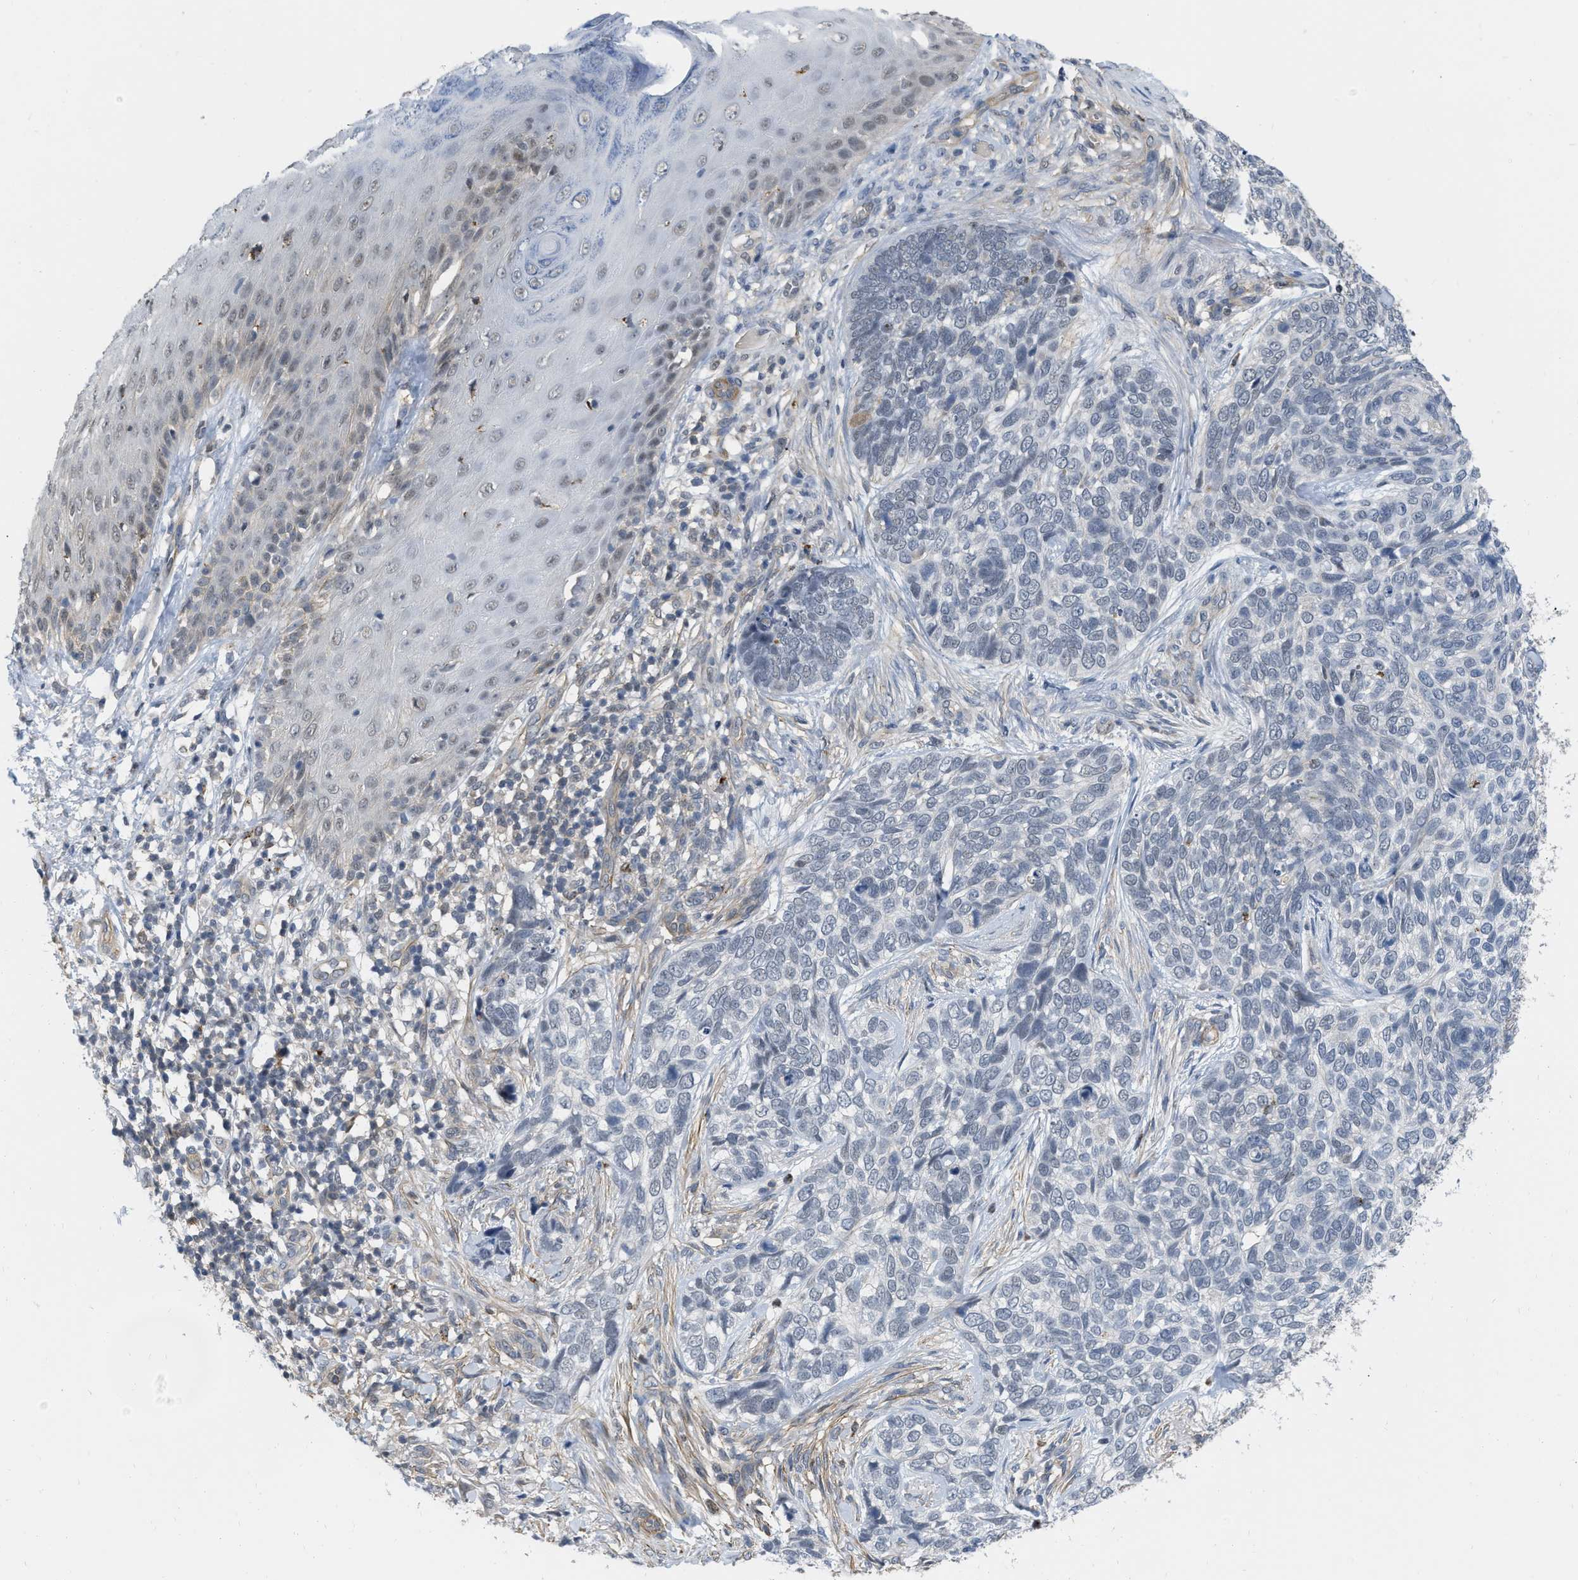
{"staining": {"intensity": "negative", "quantity": "none", "location": "none"}, "tissue": "skin cancer", "cell_type": "Tumor cells", "image_type": "cancer", "snomed": [{"axis": "morphology", "description": "Basal cell carcinoma"}, {"axis": "topography", "description": "Skin"}], "caption": "Tumor cells show no significant protein staining in basal cell carcinoma (skin). Nuclei are stained in blue.", "gene": "NAPEPLD", "patient": {"sex": "female", "age": 64}}